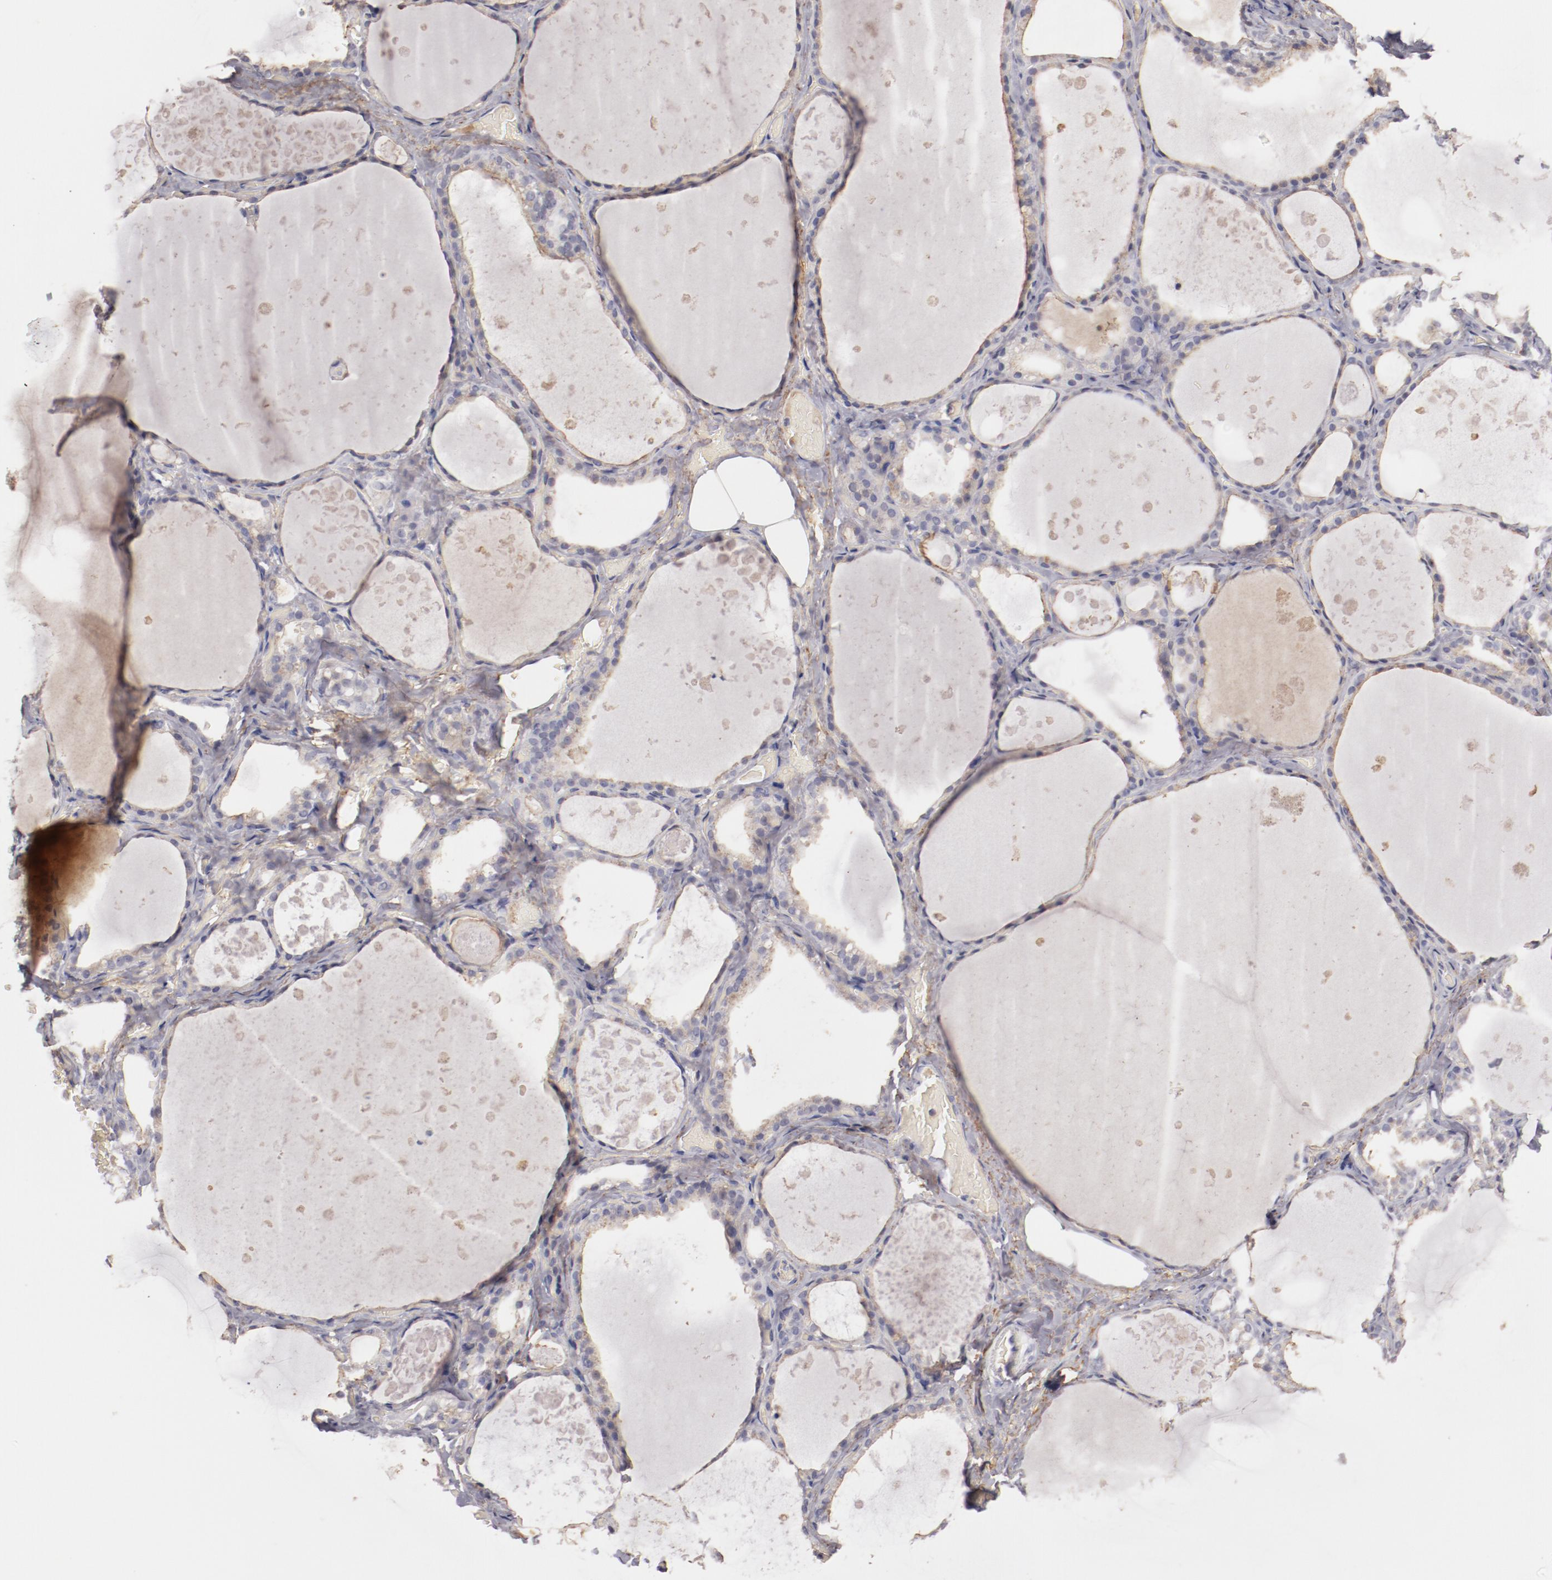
{"staining": {"intensity": "weak", "quantity": "<25%", "location": "cytoplasmic/membranous"}, "tissue": "thyroid gland", "cell_type": "Glandular cells", "image_type": "normal", "snomed": [{"axis": "morphology", "description": "Normal tissue, NOS"}, {"axis": "topography", "description": "Thyroid gland"}], "caption": "The histopathology image displays no significant staining in glandular cells of thyroid gland.", "gene": "MBL2", "patient": {"sex": "male", "age": 61}}